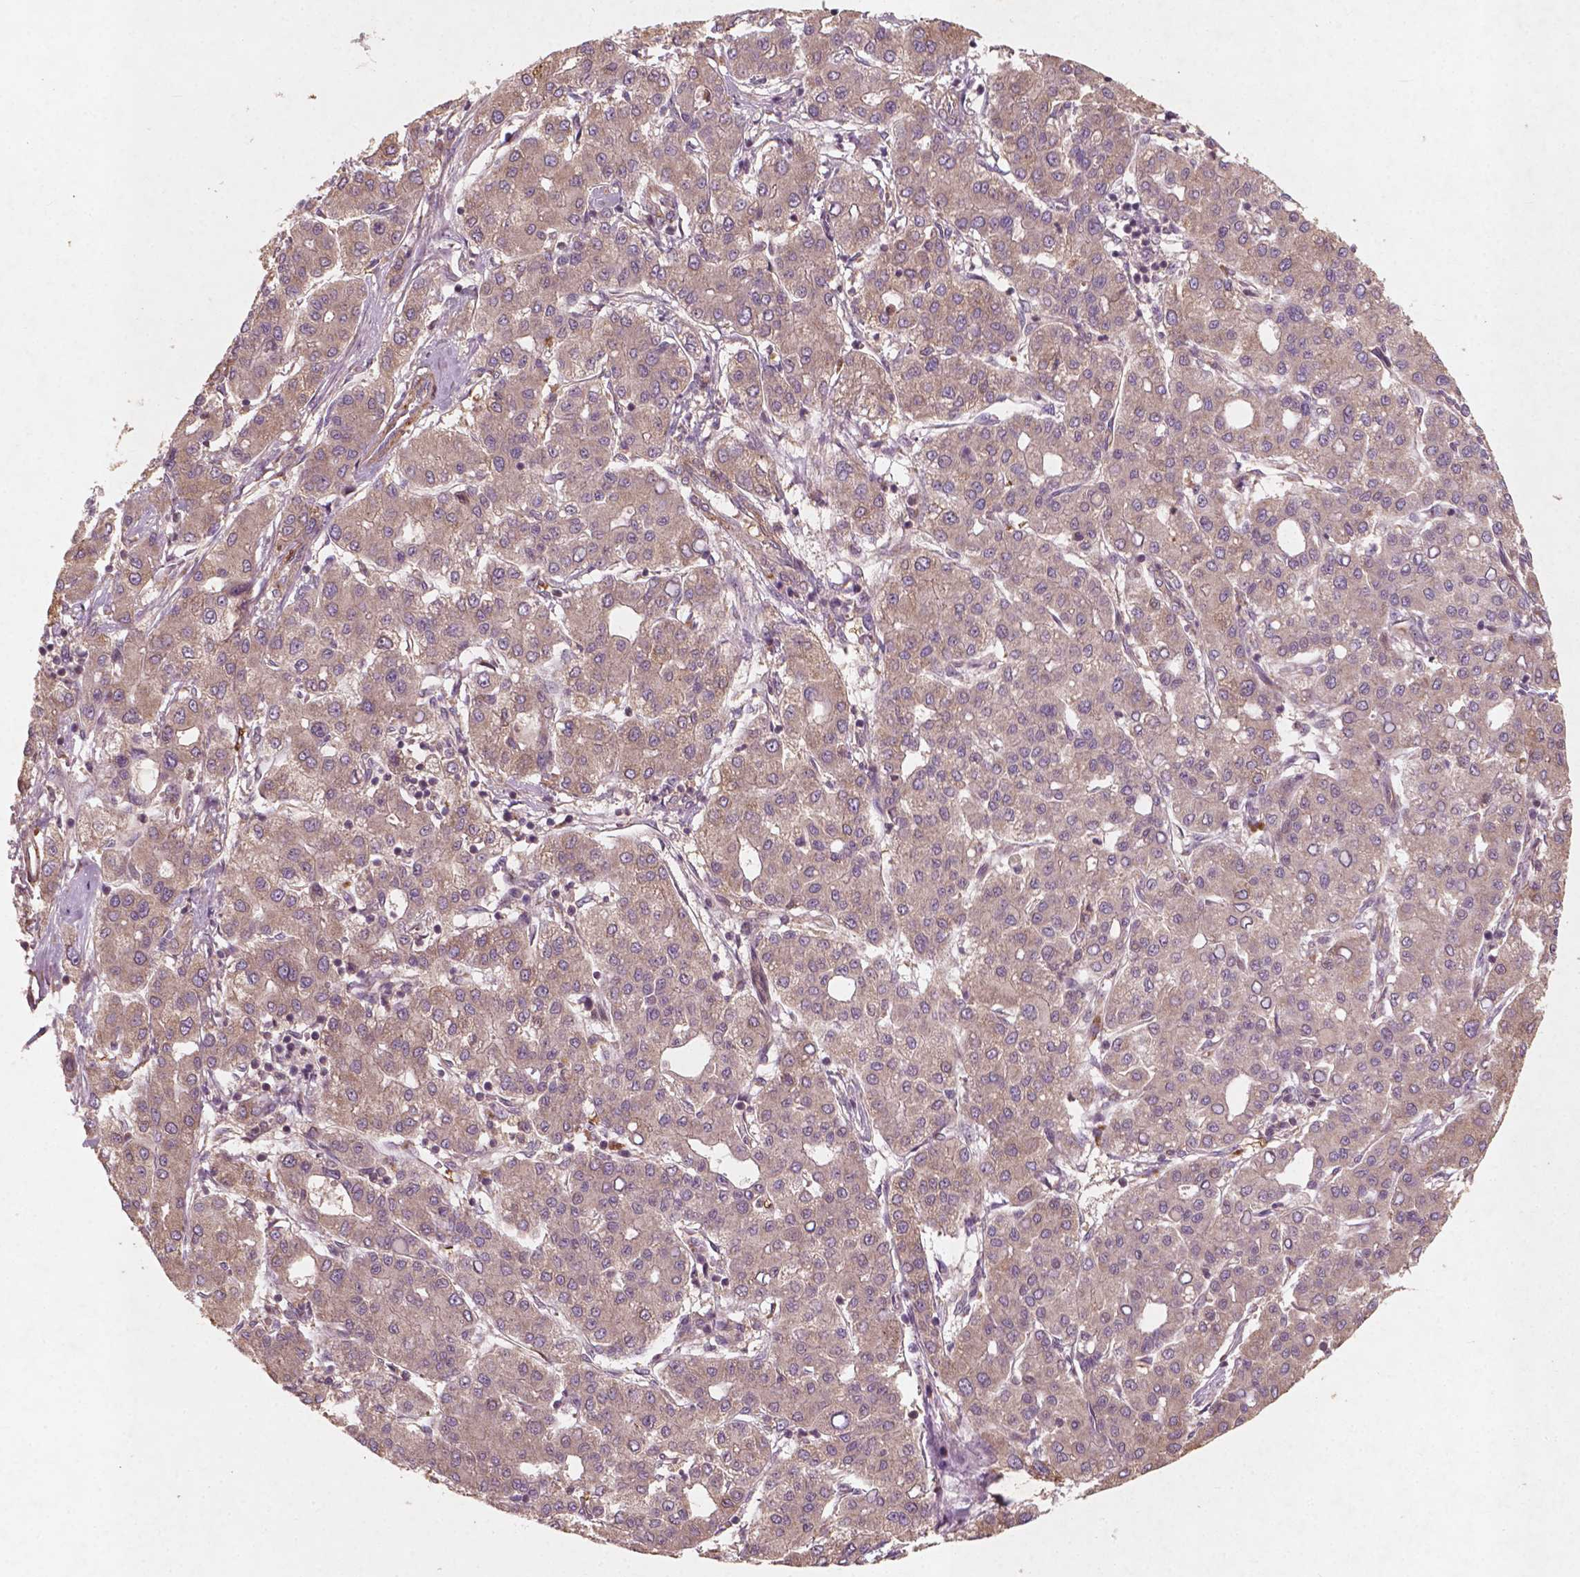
{"staining": {"intensity": "weak", "quantity": "25%-75%", "location": "cytoplasmic/membranous"}, "tissue": "liver cancer", "cell_type": "Tumor cells", "image_type": "cancer", "snomed": [{"axis": "morphology", "description": "Carcinoma, Hepatocellular, NOS"}, {"axis": "topography", "description": "Liver"}], "caption": "Hepatocellular carcinoma (liver) was stained to show a protein in brown. There is low levels of weak cytoplasmic/membranous positivity in about 25%-75% of tumor cells. (IHC, brightfield microscopy, high magnification).", "gene": "CYFIP2", "patient": {"sex": "male", "age": 65}}